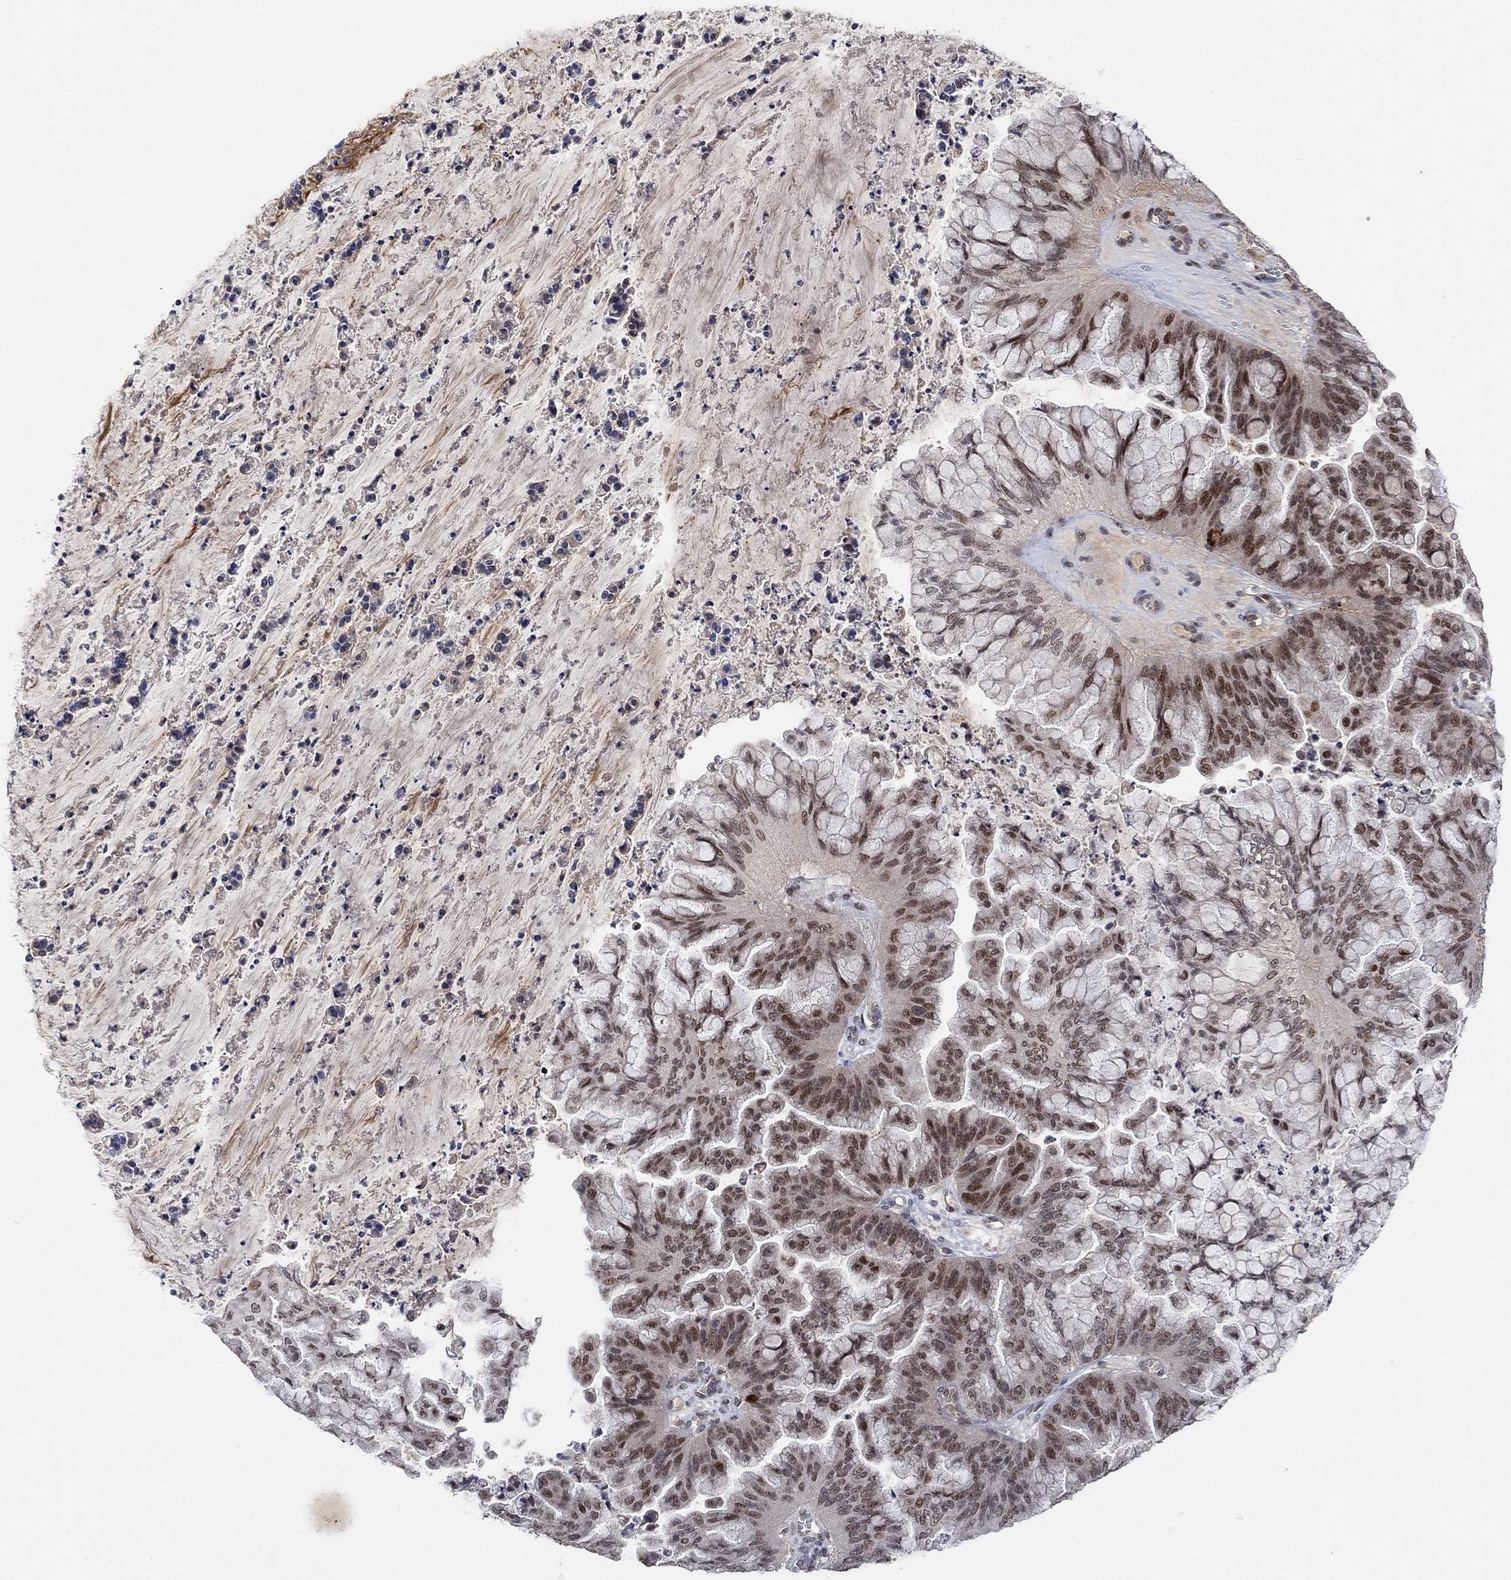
{"staining": {"intensity": "moderate", "quantity": ">75%", "location": "nuclear"}, "tissue": "ovarian cancer", "cell_type": "Tumor cells", "image_type": "cancer", "snomed": [{"axis": "morphology", "description": "Cystadenocarcinoma, mucinous, NOS"}, {"axis": "topography", "description": "Ovary"}], "caption": "Moderate nuclear positivity is identified in about >75% of tumor cells in ovarian cancer.", "gene": "THAP8", "patient": {"sex": "female", "age": 67}}